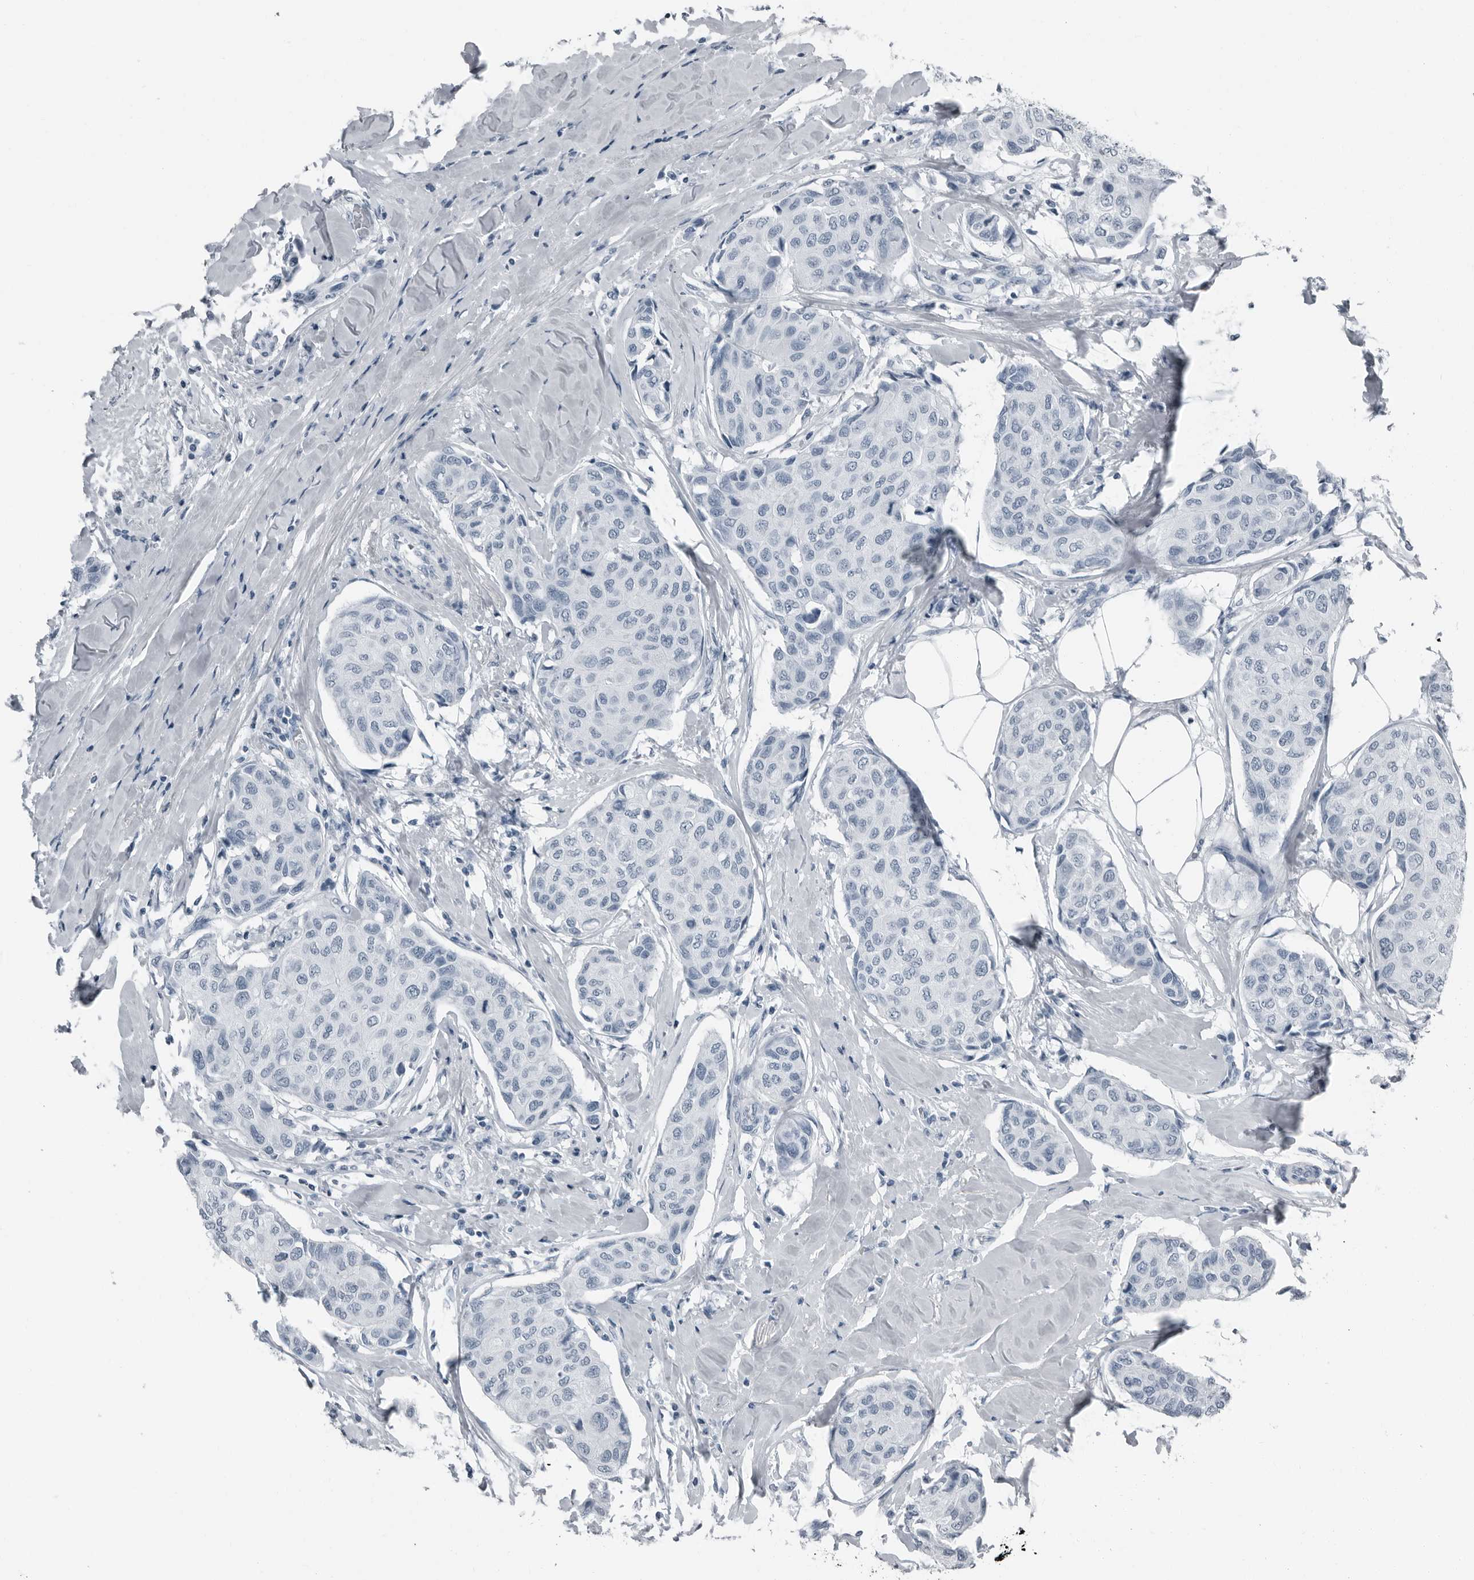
{"staining": {"intensity": "negative", "quantity": "none", "location": "none"}, "tissue": "breast cancer", "cell_type": "Tumor cells", "image_type": "cancer", "snomed": [{"axis": "morphology", "description": "Duct carcinoma"}, {"axis": "topography", "description": "Breast"}], "caption": "Breast infiltrating ductal carcinoma was stained to show a protein in brown. There is no significant staining in tumor cells. Nuclei are stained in blue.", "gene": "PRSS1", "patient": {"sex": "female", "age": 80}}